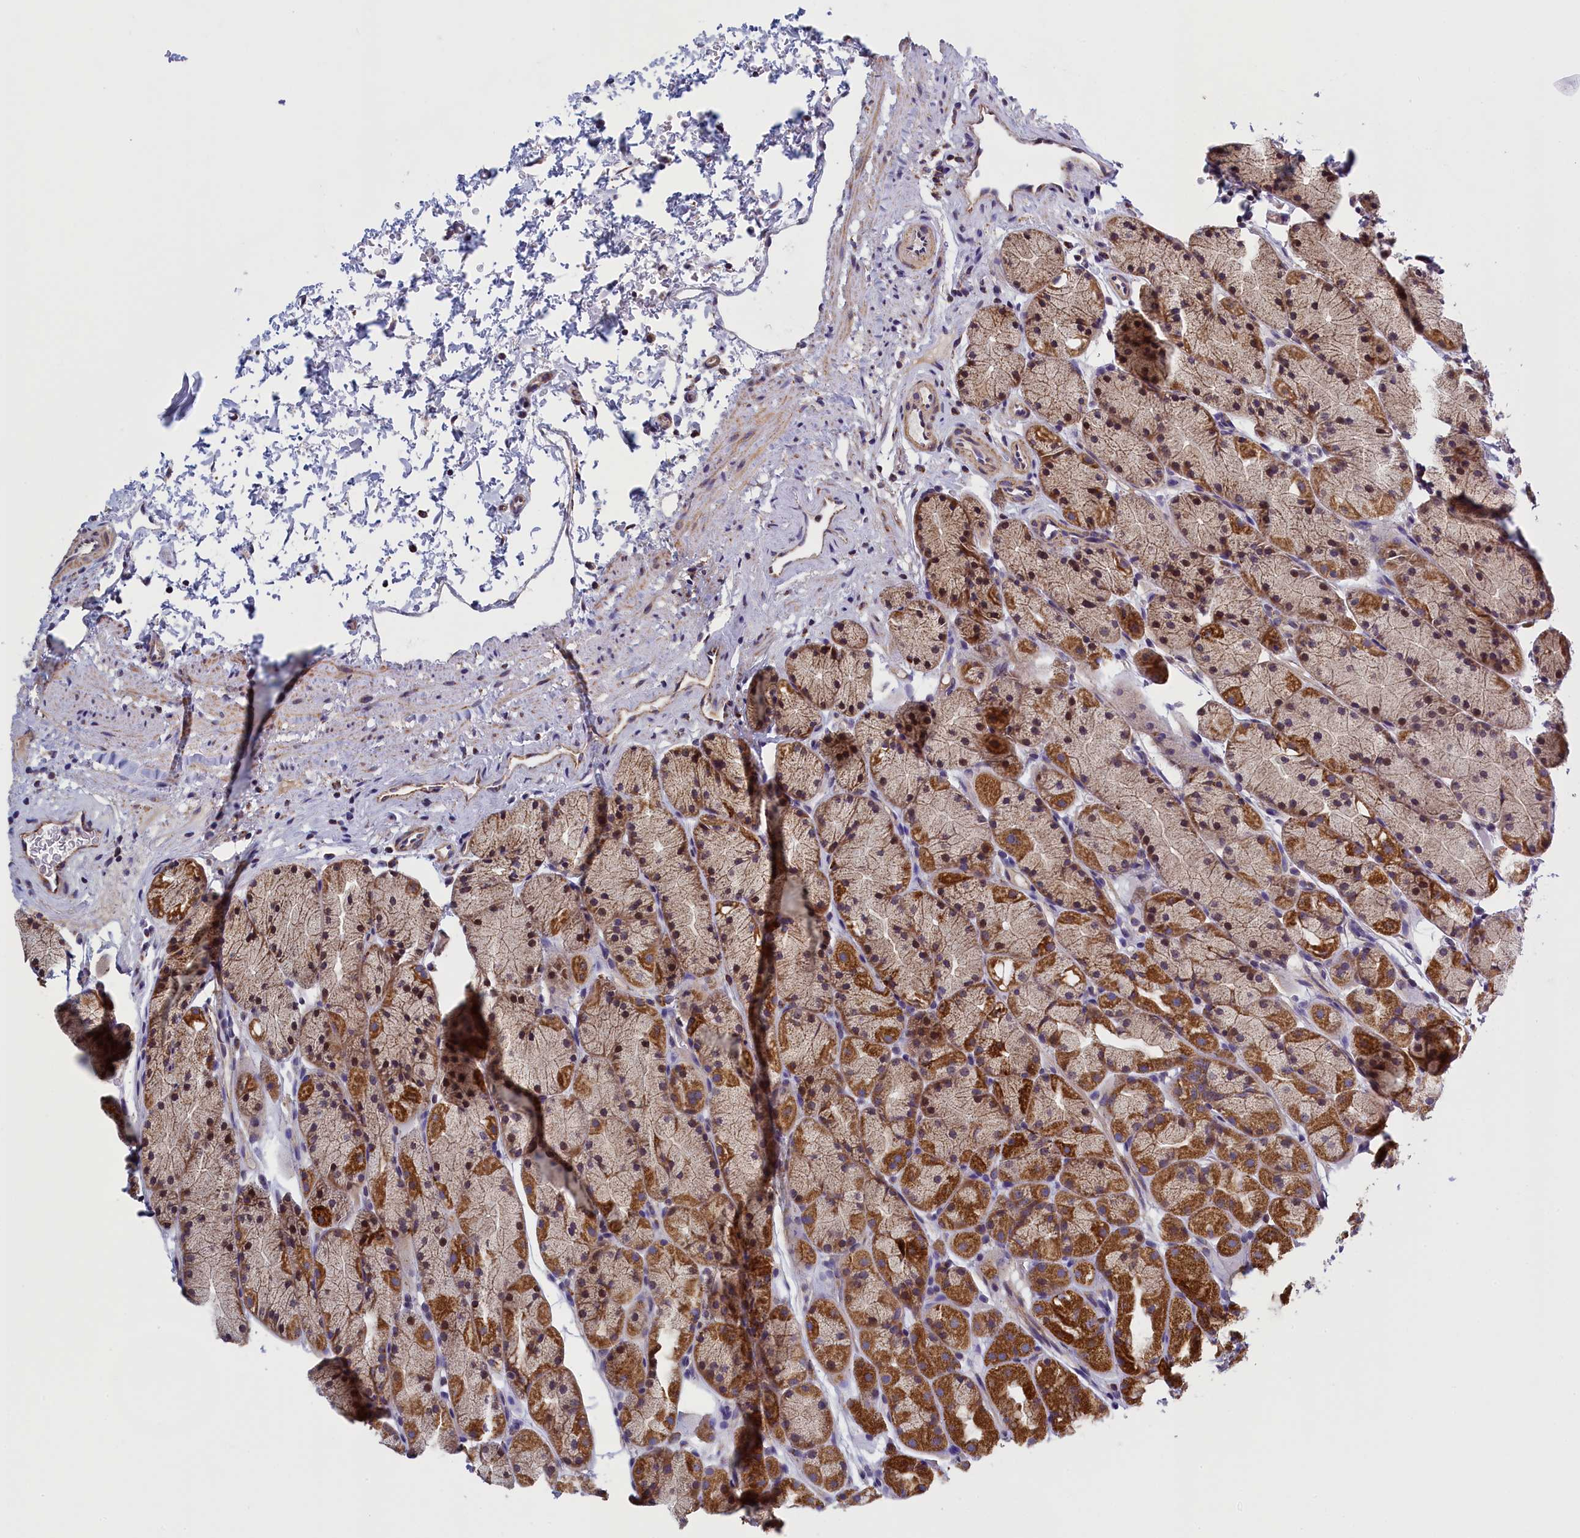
{"staining": {"intensity": "strong", "quantity": "25%-75%", "location": "cytoplasmic/membranous"}, "tissue": "stomach", "cell_type": "Glandular cells", "image_type": "normal", "snomed": [{"axis": "morphology", "description": "Normal tissue, NOS"}, {"axis": "topography", "description": "Stomach, upper"}, {"axis": "topography", "description": "Stomach"}], "caption": "Stomach stained with immunohistochemistry demonstrates strong cytoplasmic/membranous positivity in about 25%-75% of glandular cells.", "gene": "IFT122", "patient": {"sex": "male", "age": 47}}